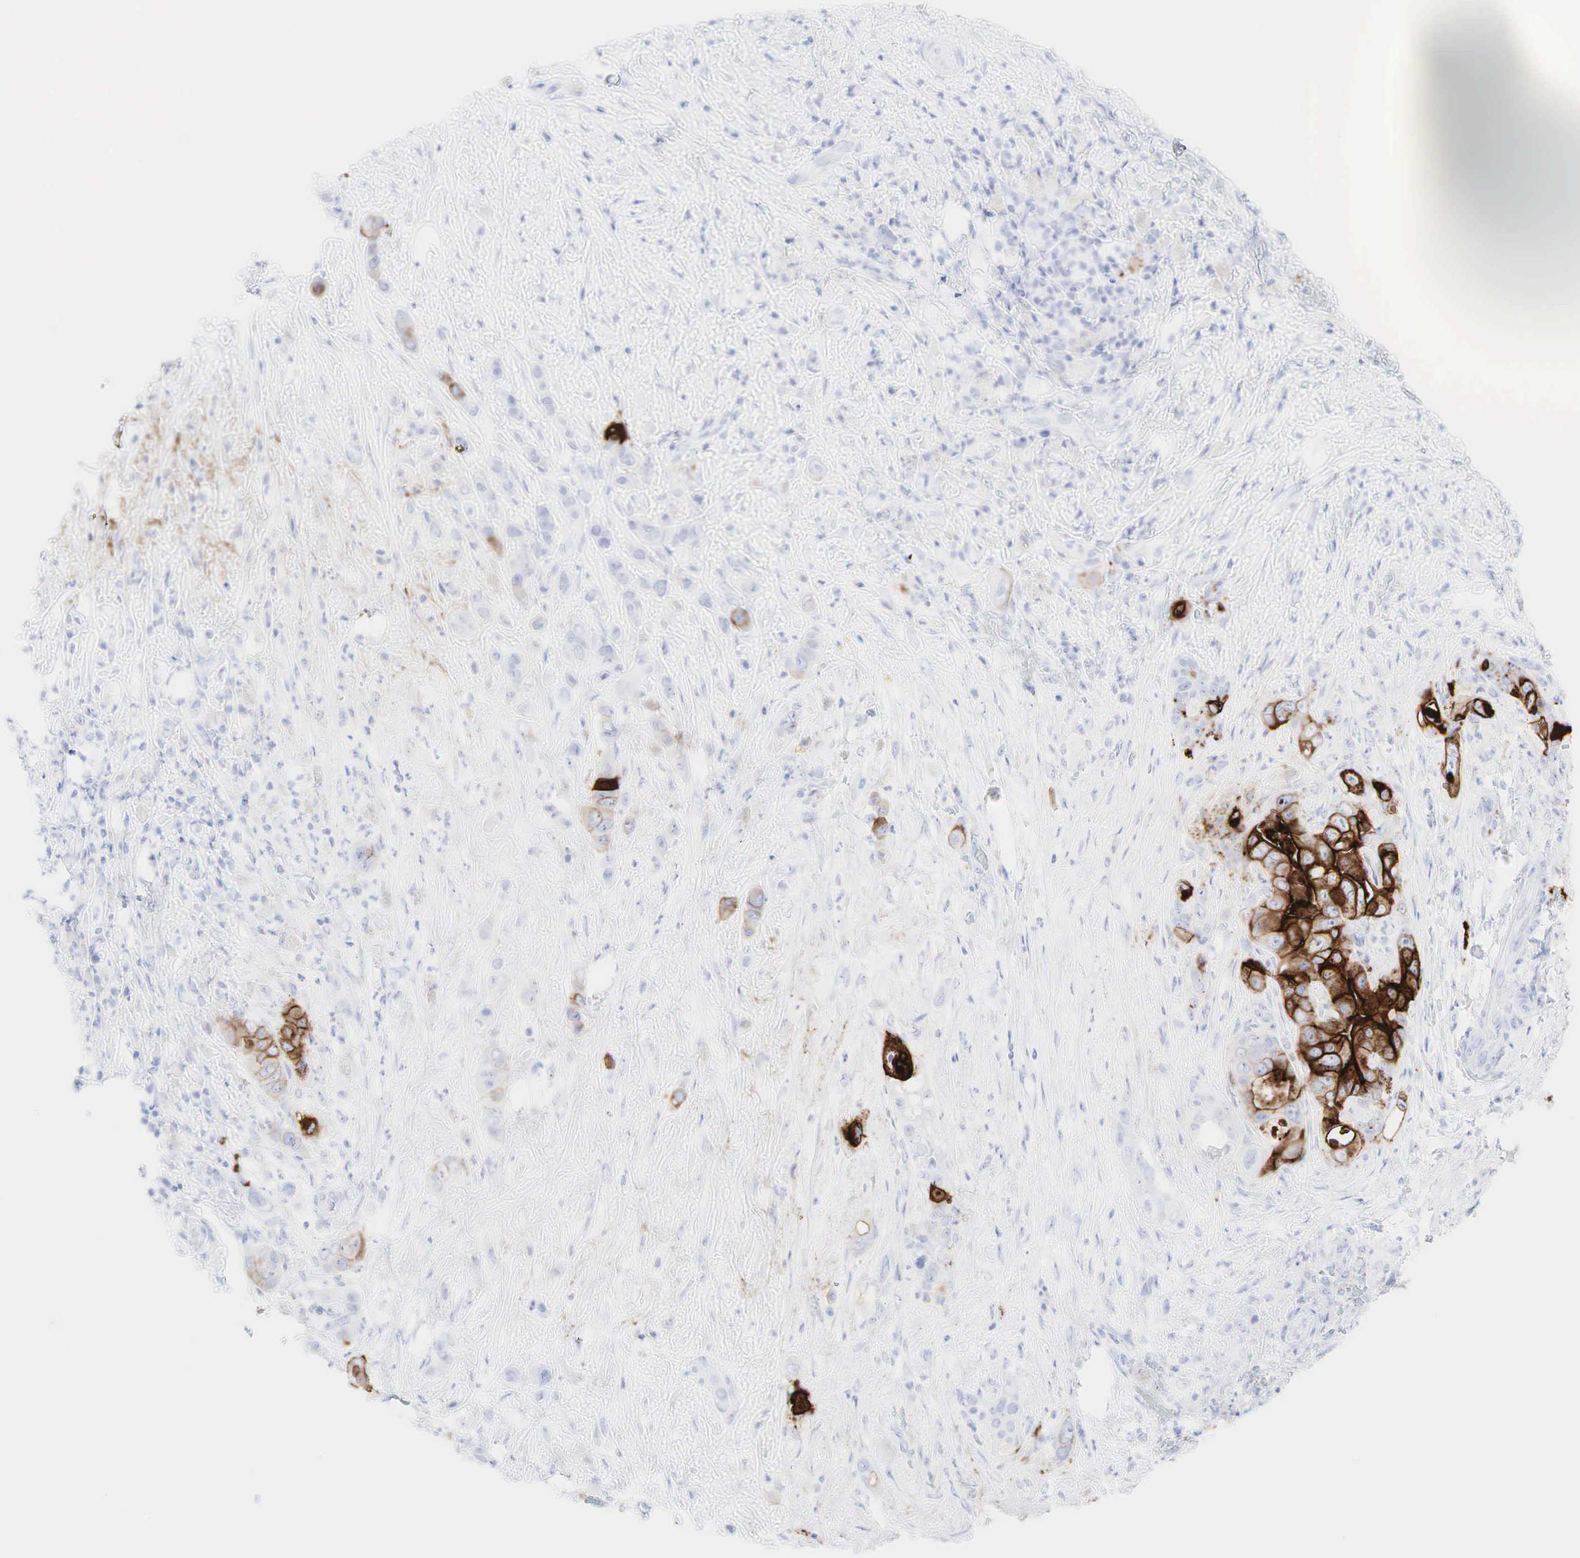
{"staining": {"intensity": "strong", "quantity": ">75%", "location": "cytoplasmic/membranous"}, "tissue": "liver cancer", "cell_type": "Tumor cells", "image_type": "cancer", "snomed": [{"axis": "morphology", "description": "Cholangiocarcinoma"}, {"axis": "topography", "description": "Liver"}], "caption": "This photomicrograph displays IHC staining of cholangiocarcinoma (liver), with high strong cytoplasmic/membranous expression in approximately >75% of tumor cells.", "gene": "CEACAM5", "patient": {"sex": "female", "age": 79}}